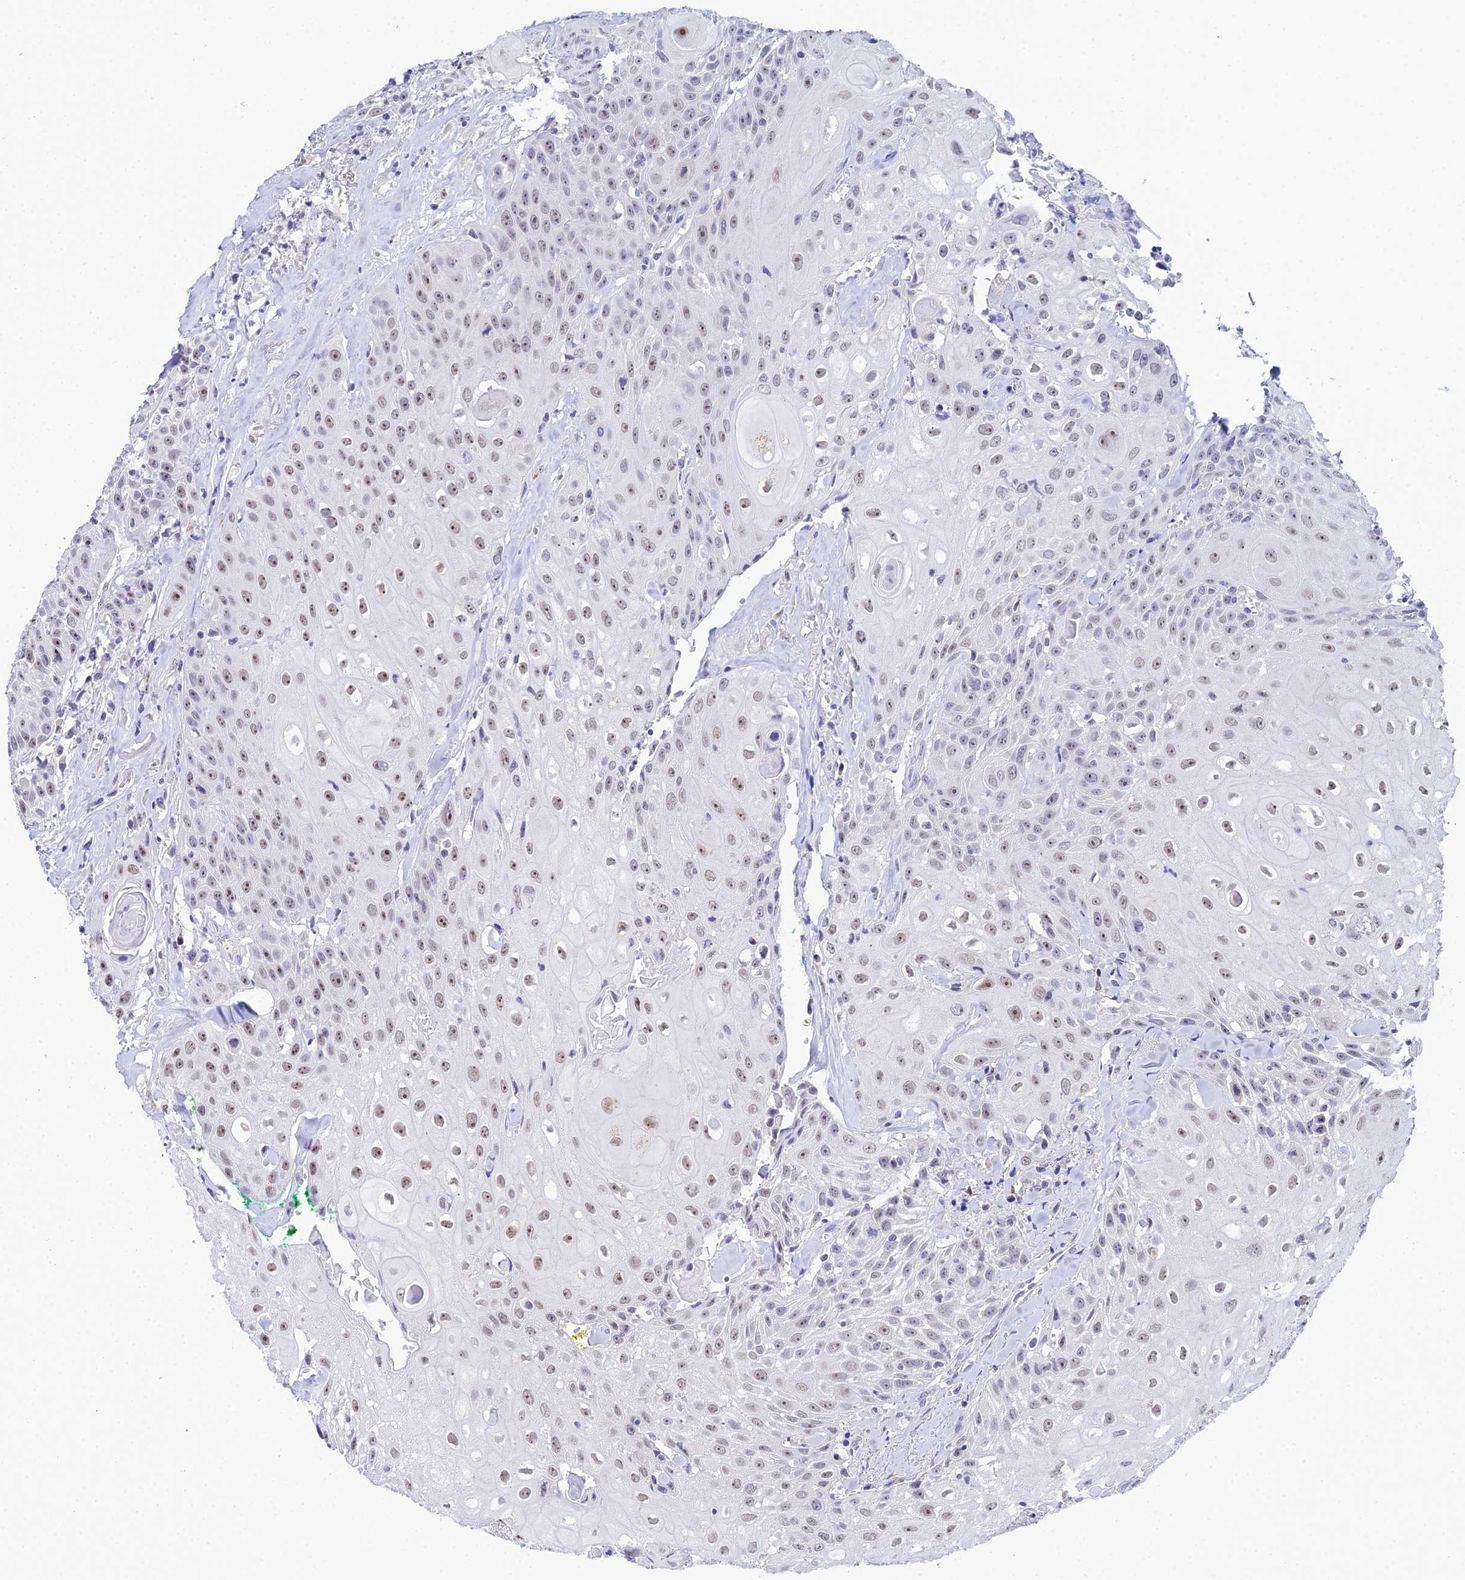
{"staining": {"intensity": "moderate", "quantity": "25%-75%", "location": "nuclear"}, "tissue": "head and neck cancer", "cell_type": "Tumor cells", "image_type": "cancer", "snomed": [{"axis": "morphology", "description": "Squamous cell carcinoma, NOS"}, {"axis": "topography", "description": "Oral tissue"}, {"axis": "topography", "description": "Head-Neck"}], "caption": "Moderate nuclear positivity for a protein is seen in about 25%-75% of tumor cells of head and neck cancer (squamous cell carcinoma) using immunohistochemistry (IHC).", "gene": "PLPP4", "patient": {"sex": "female", "age": 82}}